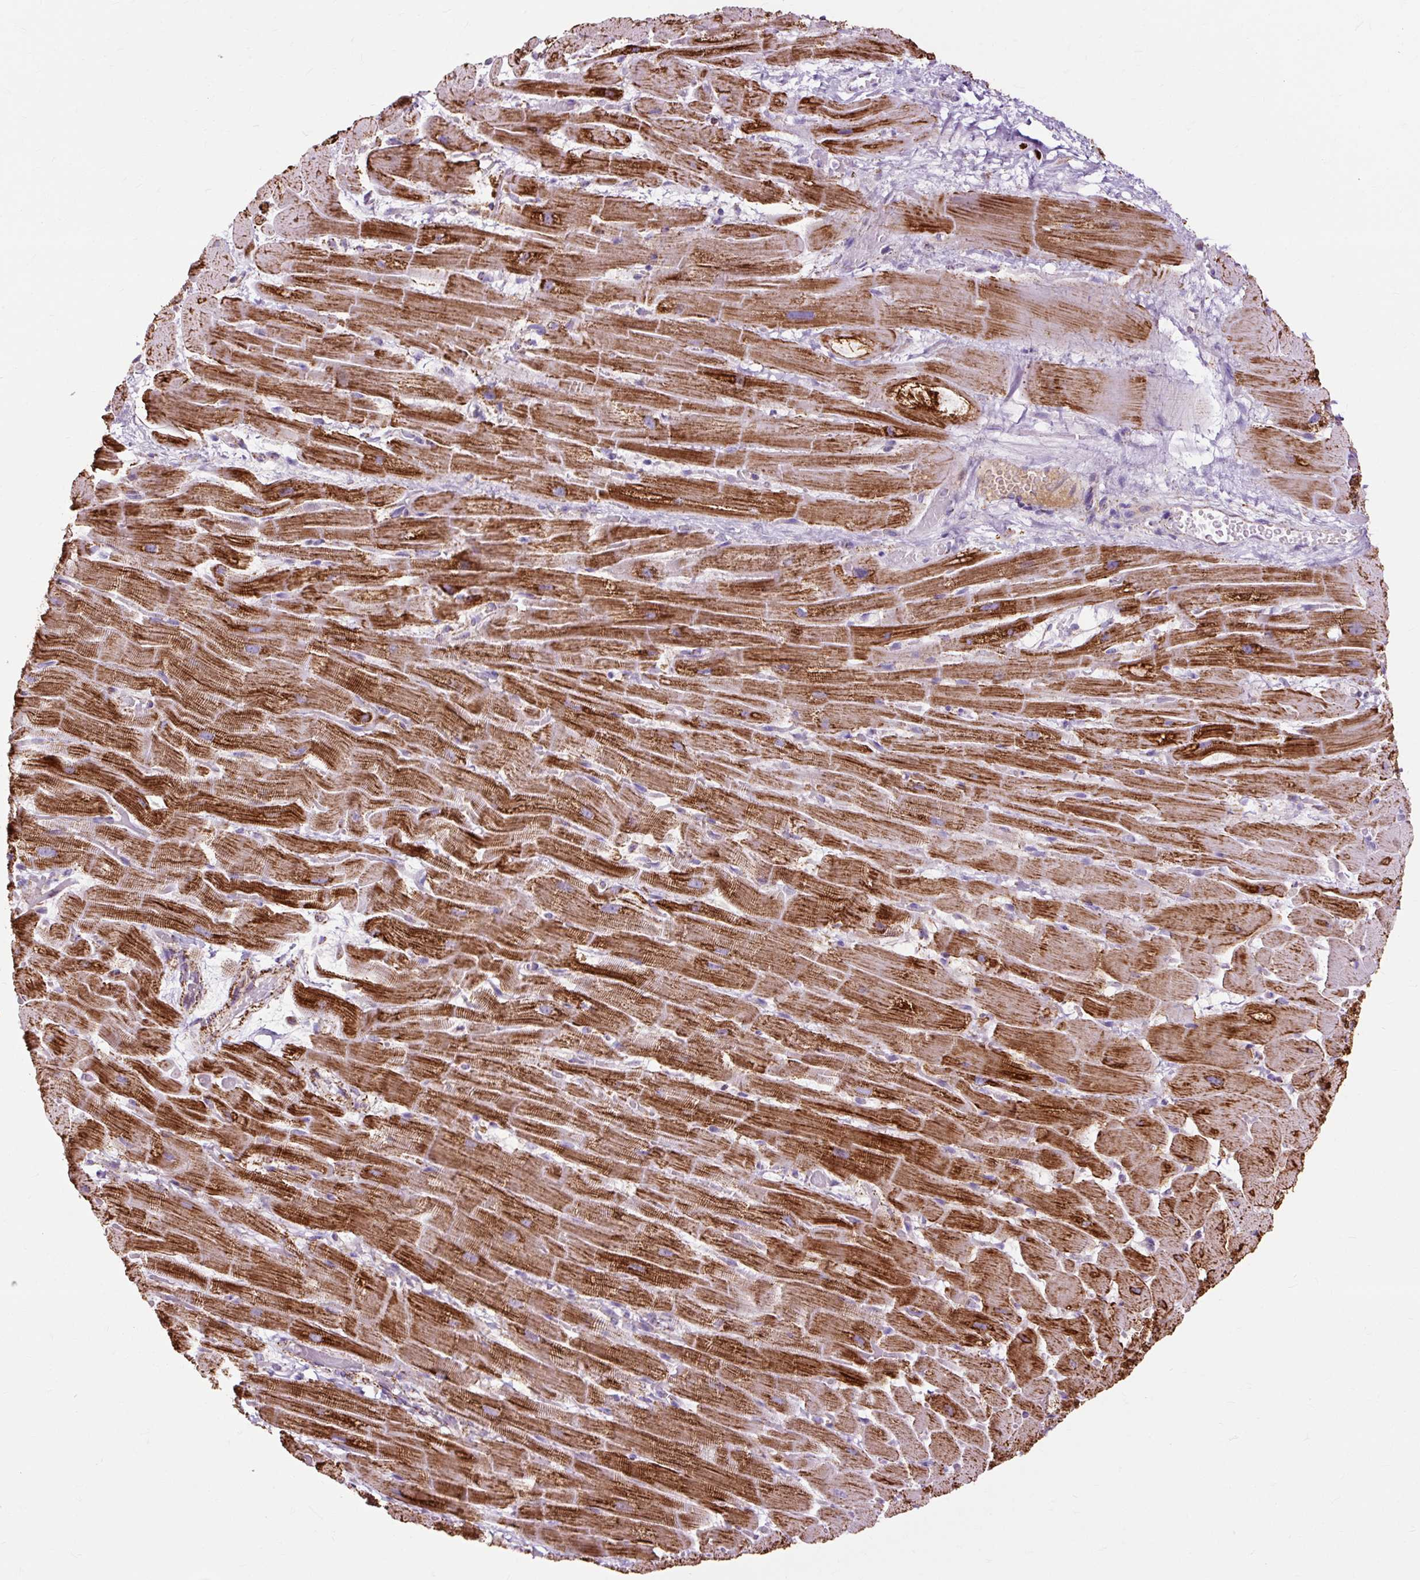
{"staining": {"intensity": "strong", "quantity": ">75%", "location": "cytoplasmic/membranous"}, "tissue": "heart muscle", "cell_type": "Cardiomyocytes", "image_type": "normal", "snomed": [{"axis": "morphology", "description": "Normal tissue, NOS"}, {"axis": "topography", "description": "Heart"}], "caption": "Cardiomyocytes show high levels of strong cytoplasmic/membranous expression in about >75% of cells in unremarkable human heart muscle. The staining was performed using DAB, with brown indicating positive protein expression. Nuclei are stained blue with hematoxylin.", "gene": "DLAT", "patient": {"sex": "male", "age": 37}}